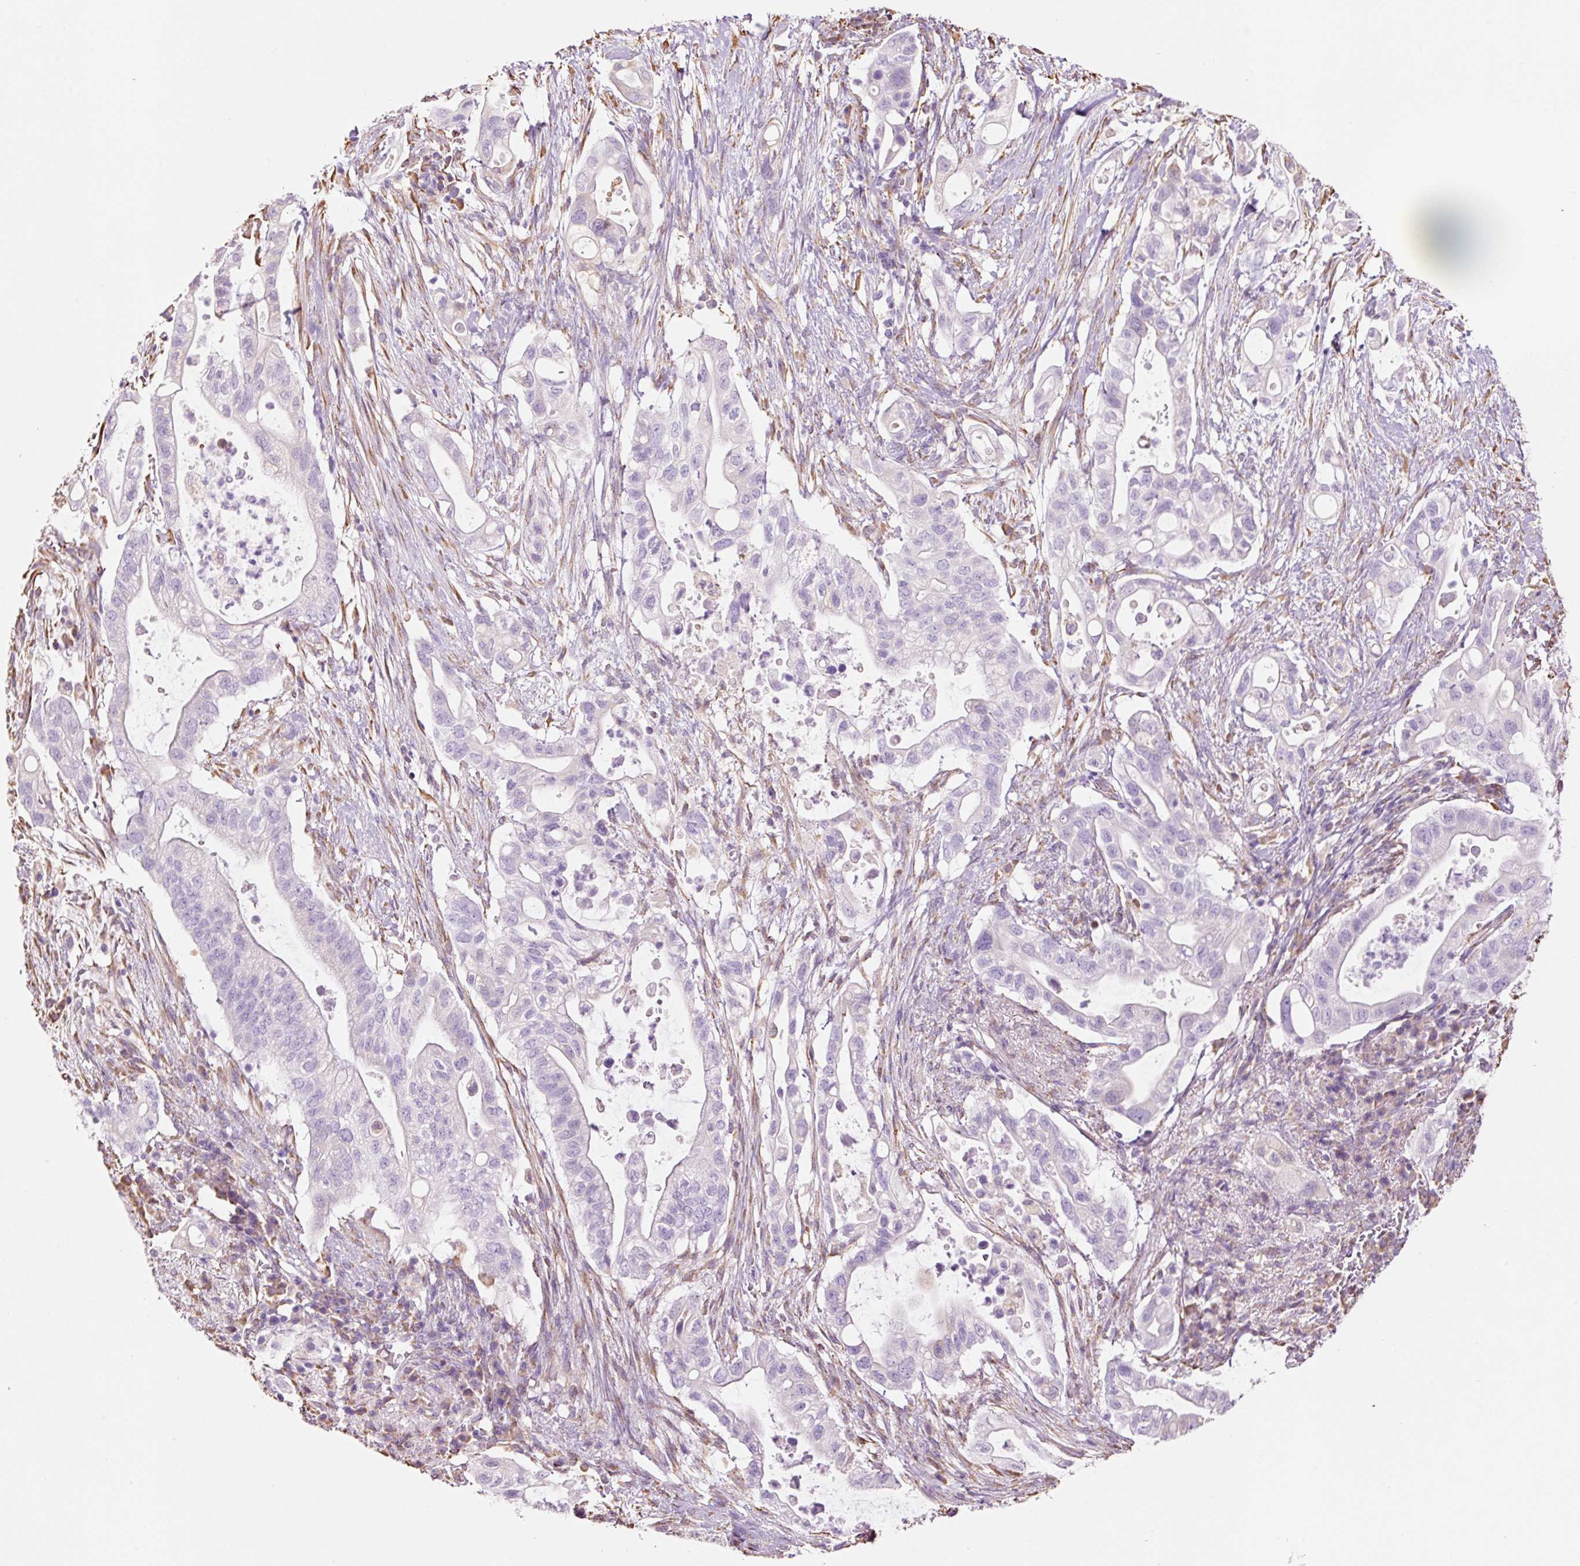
{"staining": {"intensity": "negative", "quantity": "none", "location": "none"}, "tissue": "pancreatic cancer", "cell_type": "Tumor cells", "image_type": "cancer", "snomed": [{"axis": "morphology", "description": "Adenocarcinoma, NOS"}, {"axis": "topography", "description": "Pancreas"}], "caption": "Immunohistochemical staining of pancreatic cancer reveals no significant expression in tumor cells.", "gene": "GCG", "patient": {"sex": "female", "age": 72}}